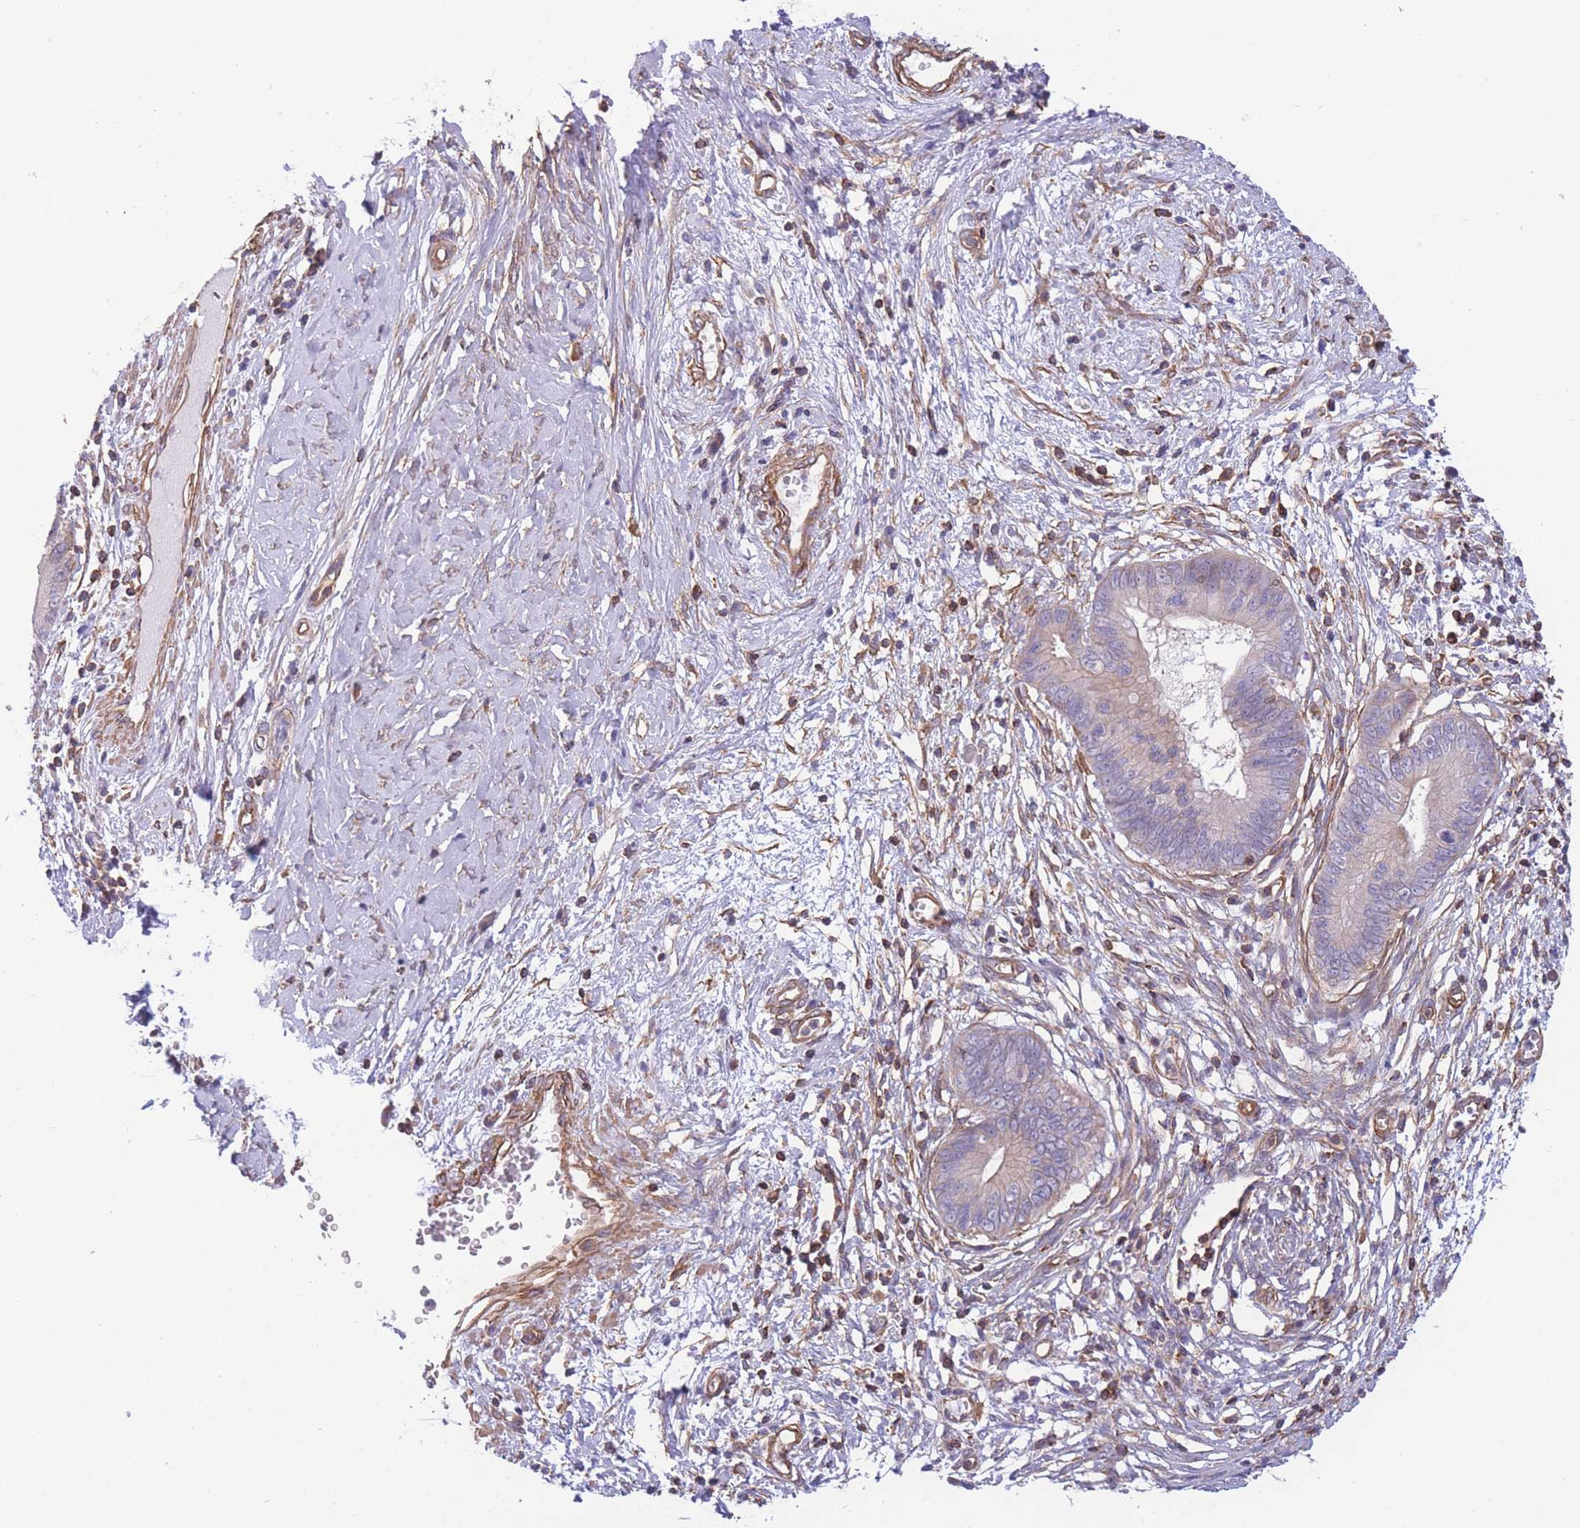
{"staining": {"intensity": "negative", "quantity": "none", "location": "none"}, "tissue": "cervical cancer", "cell_type": "Tumor cells", "image_type": "cancer", "snomed": [{"axis": "morphology", "description": "Adenocarcinoma, NOS"}, {"axis": "topography", "description": "Cervix"}], "caption": "Tumor cells are negative for brown protein staining in cervical cancer.", "gene": "CDC25B", "patient": {"sex": "female", "age": 44}}